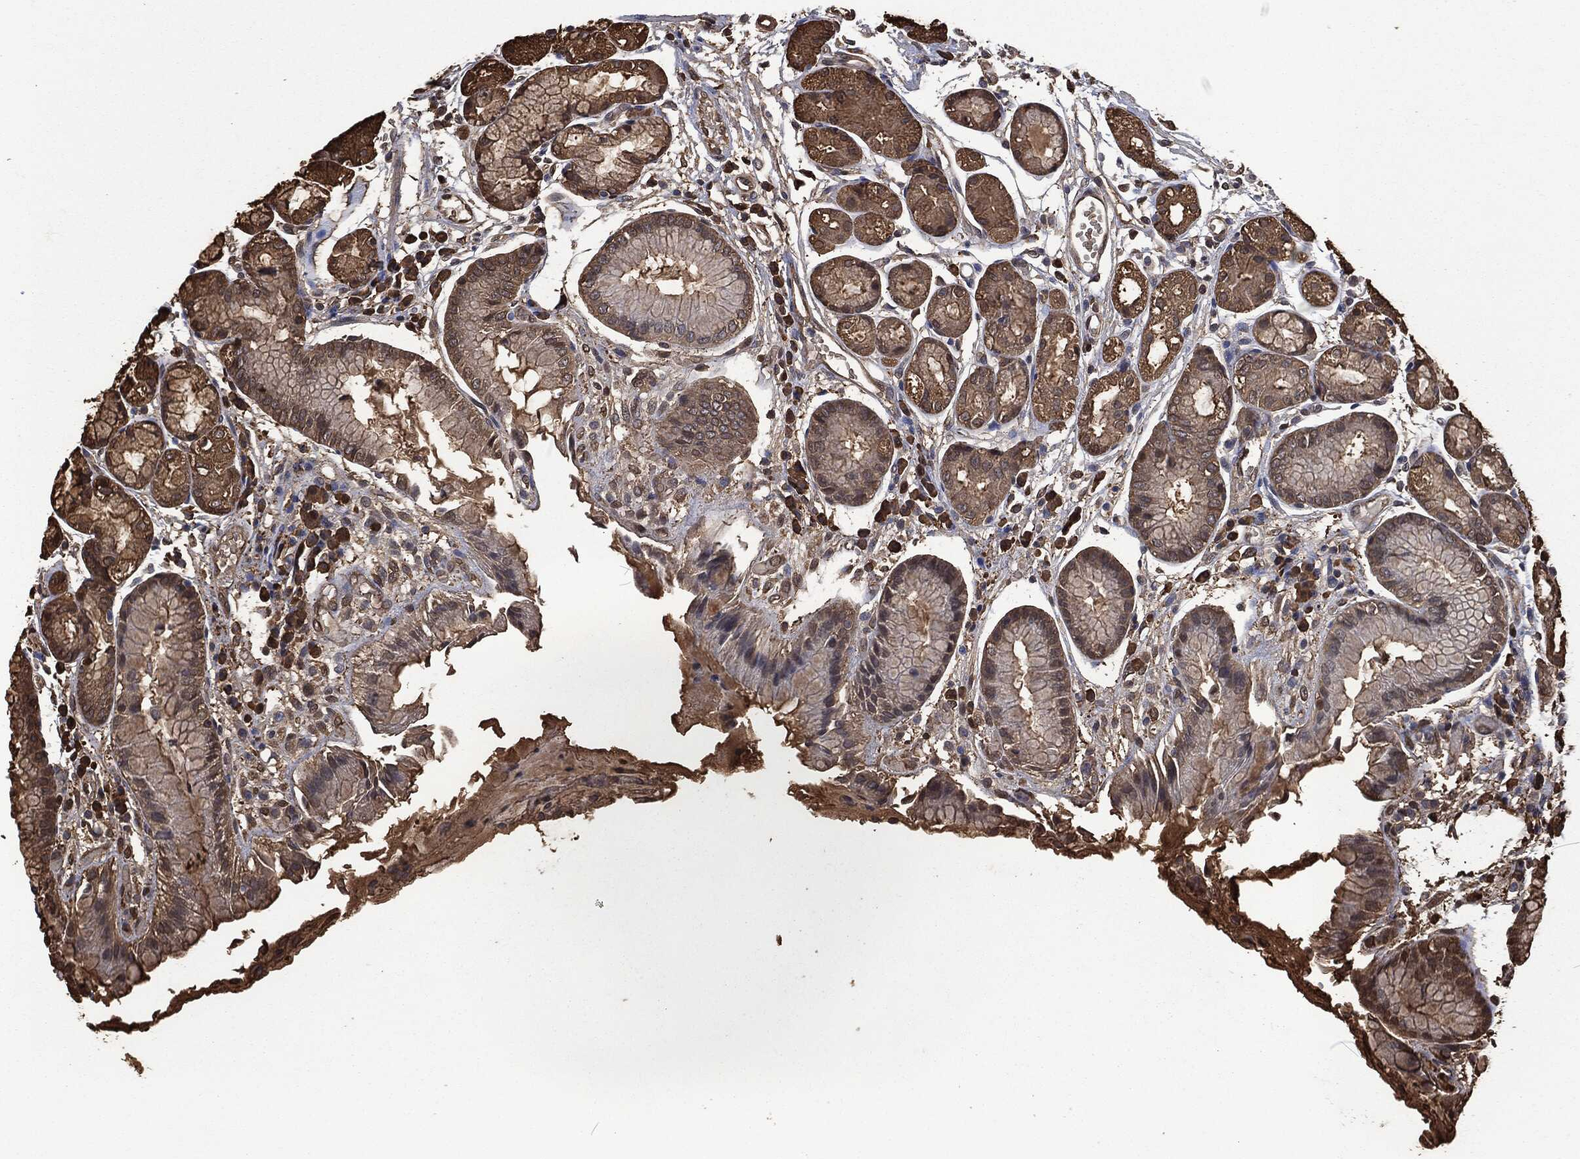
{"staining": {"intensity": "moderate", "quantity": "25%-75%", "location": "cytoplasmic/membranous"}, "tissue": "stomach", "cell_type": "Glandular cells", "image_type": "normal", "snomed": [{"axis": "morphology", "description": "Normal tissue, NOS"}, {"axis": "topography", "description": "Stomach, upper"}], "caption": "Stomach stained with immunohistochemistry reveals moderate cytoplasmic/membranous staining in about 25%-75% of glandular cells.", "gene": "PRDX4", "patient": {"sex": "male", "age": 72}}